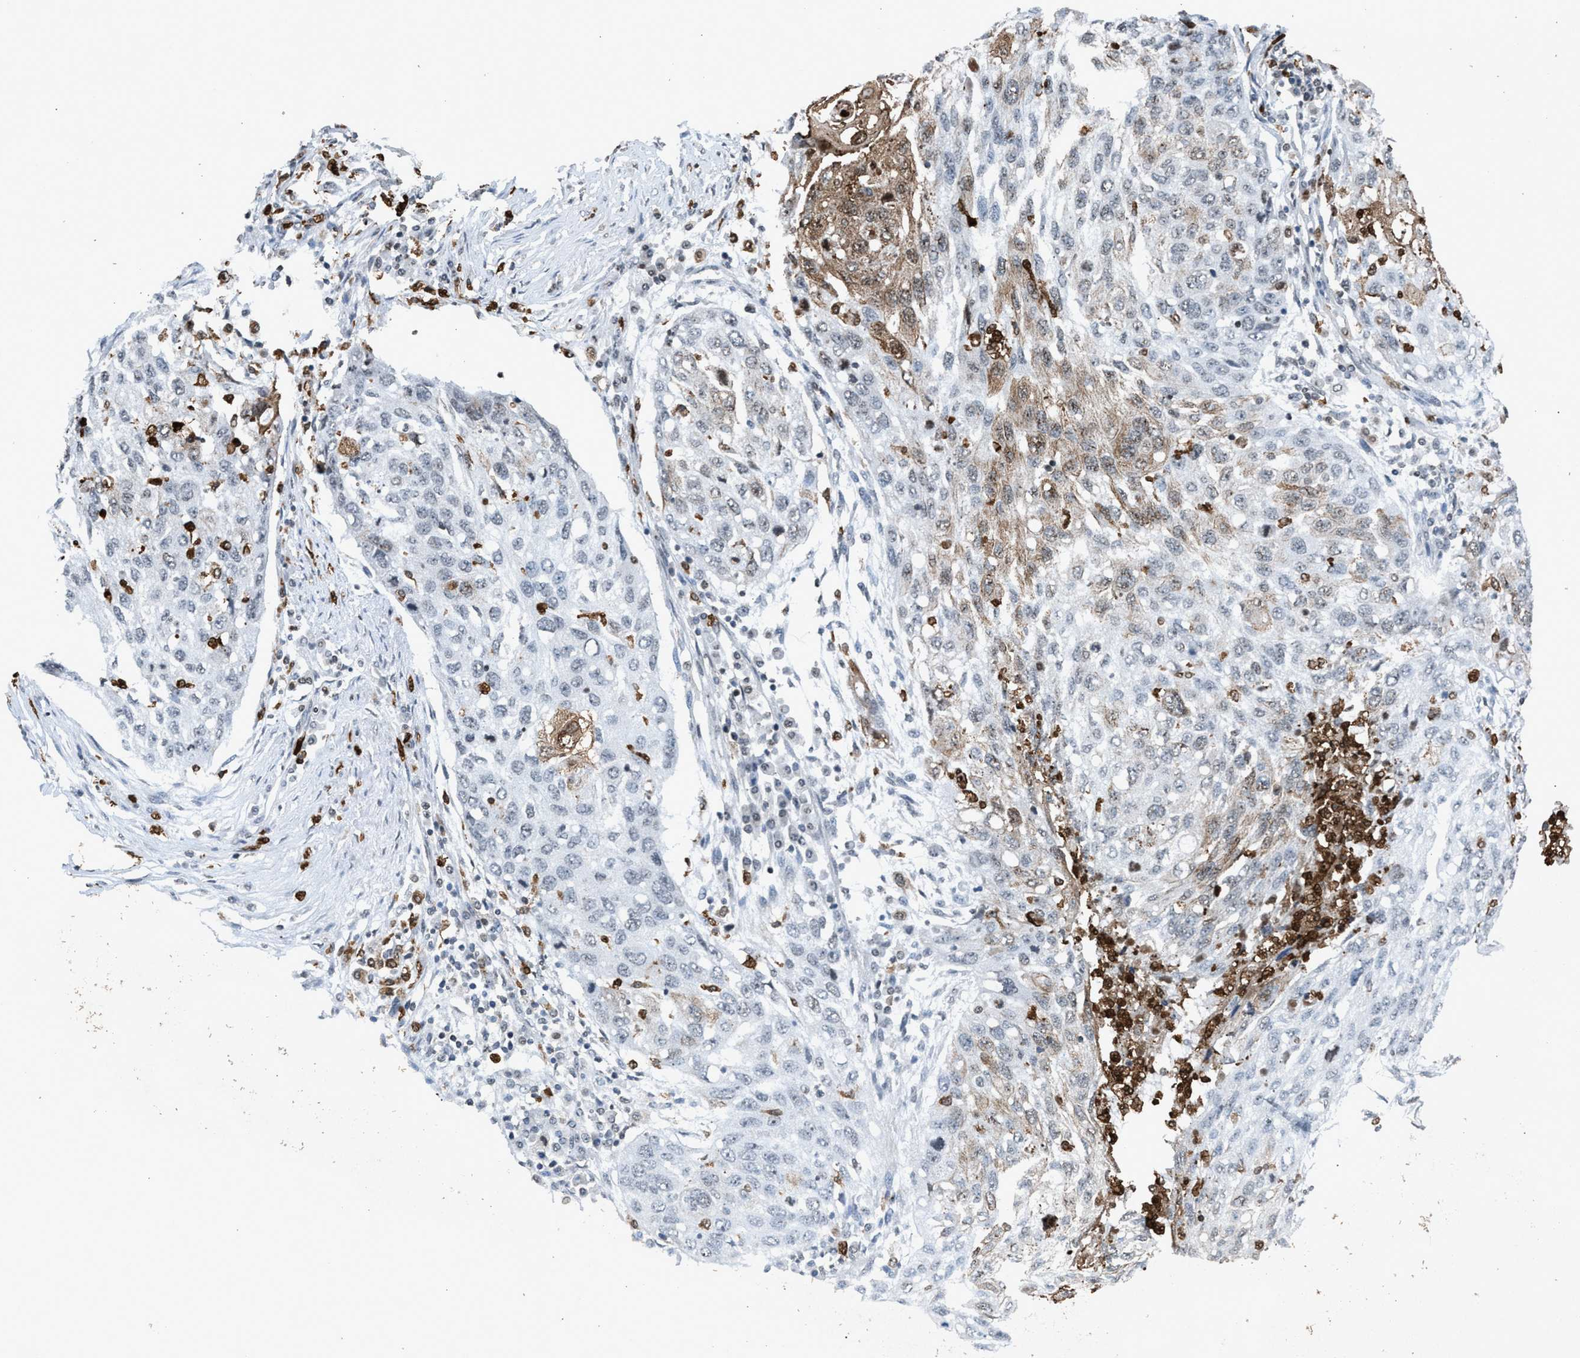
{"staining": {"intensity": "weak", "quantity": "<25%", "location": "cytoplasmic/membranous"}, "tissue": "lung cancer", "cell_type": "Tumor cells", "image_type": "cancer", "snomed": [{"axis": "morphology", "description": "Squamous cell carcinoma, NOS"}, {"axis": "topography", "description": "Lung"}], "caption": "High power microscopy micrograph of an immunohistochemistry (IHC) photomicrograph of lung squamous cell carcinoma, revealing no significant expression in tumor cells. (DAB (3,3'-diaminobenzidine) immunohistochemistry with hematoxylin counter stain).", "gene": "PRUNE2", "patient": {"sex": "female", "age": 63}}